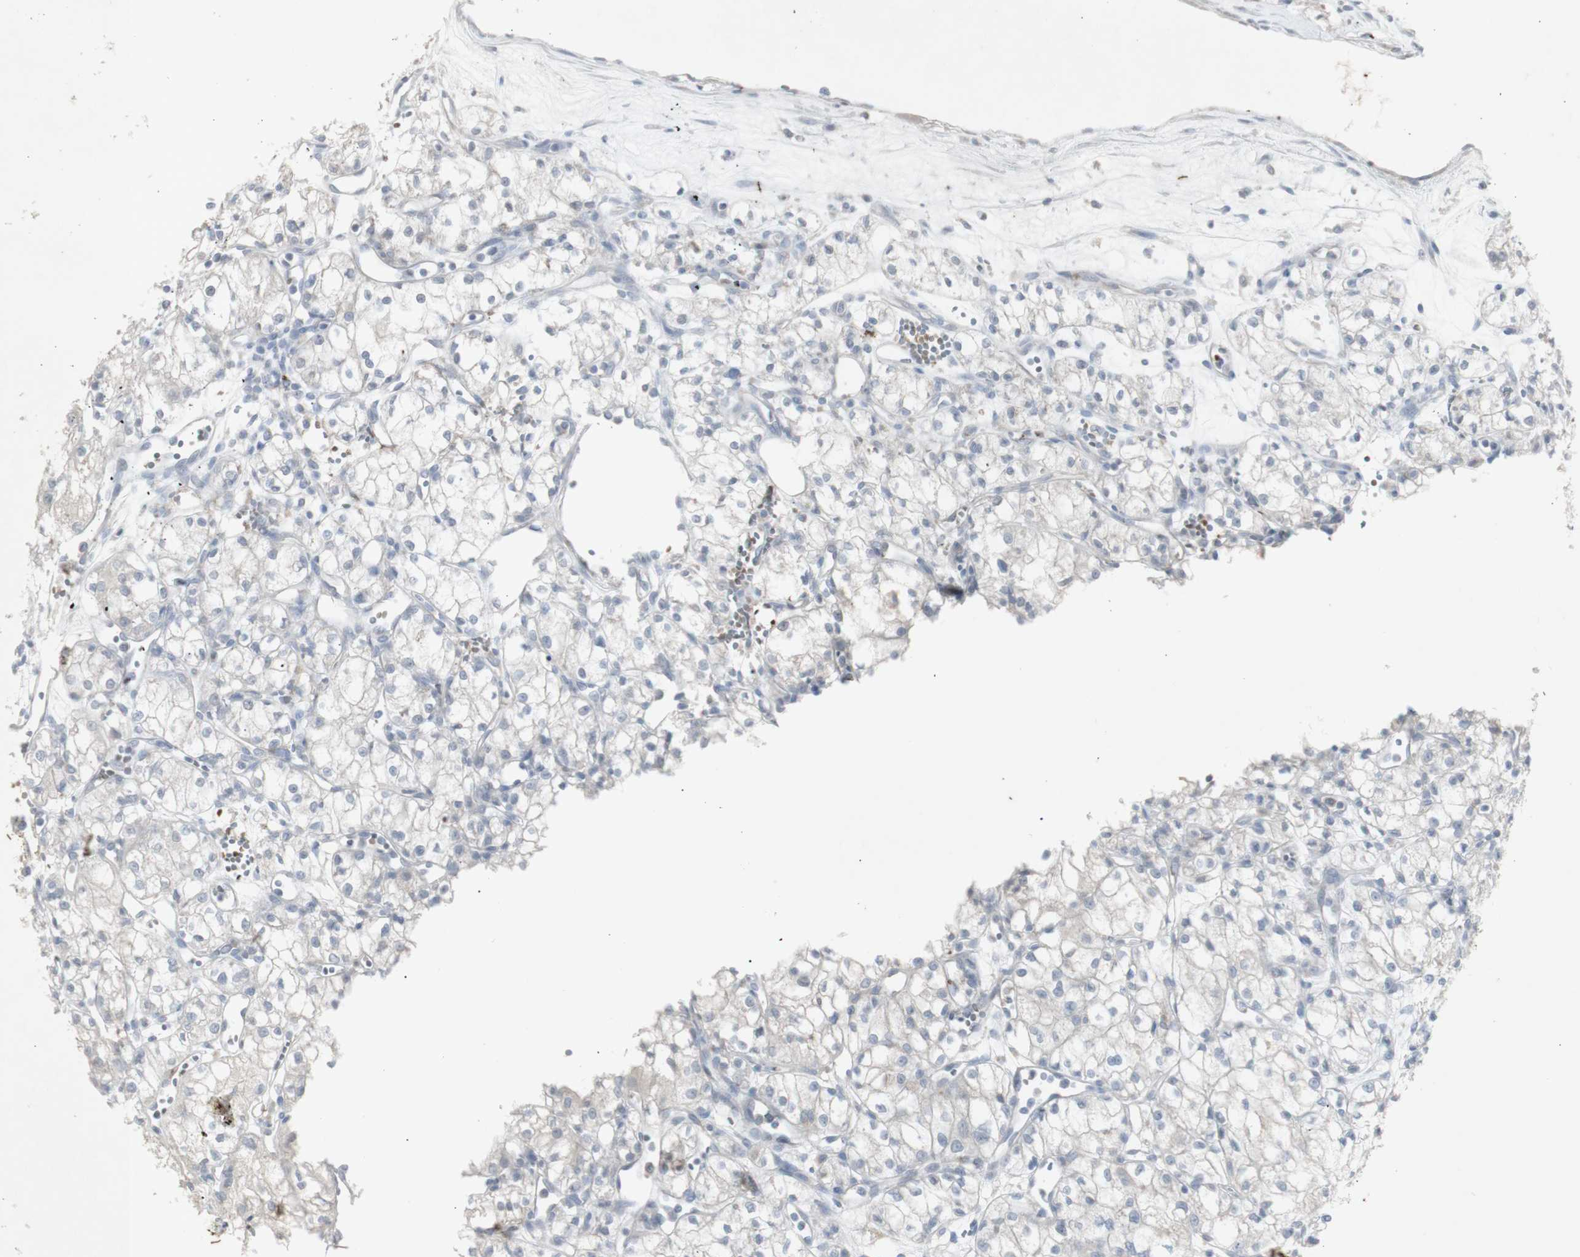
{"staining": {"intensity": "negative", "quantity": "none", "location": "none"}, "tissue": "renal cancer", "cell_type": "Tumor cells", "image_type": "cancer", "snomed": [{"axis": "morphology", "description": "Normal tissue, NOS"}, {"axis": "morphology", "description": "Adenocarcinoma, NOS"}, {"axis": "topography", "description": "Kidney"}], "caption": "Immunohistochemistry histopathology image of neoplastic tissue: renal cancer (adenocarcinoma) stained with DAB exhibits no significant protein positivity in tumor cells. Nuclei are stained in blue.", "gene": "INS", "patient": {"sex": "male", "age": 59}}